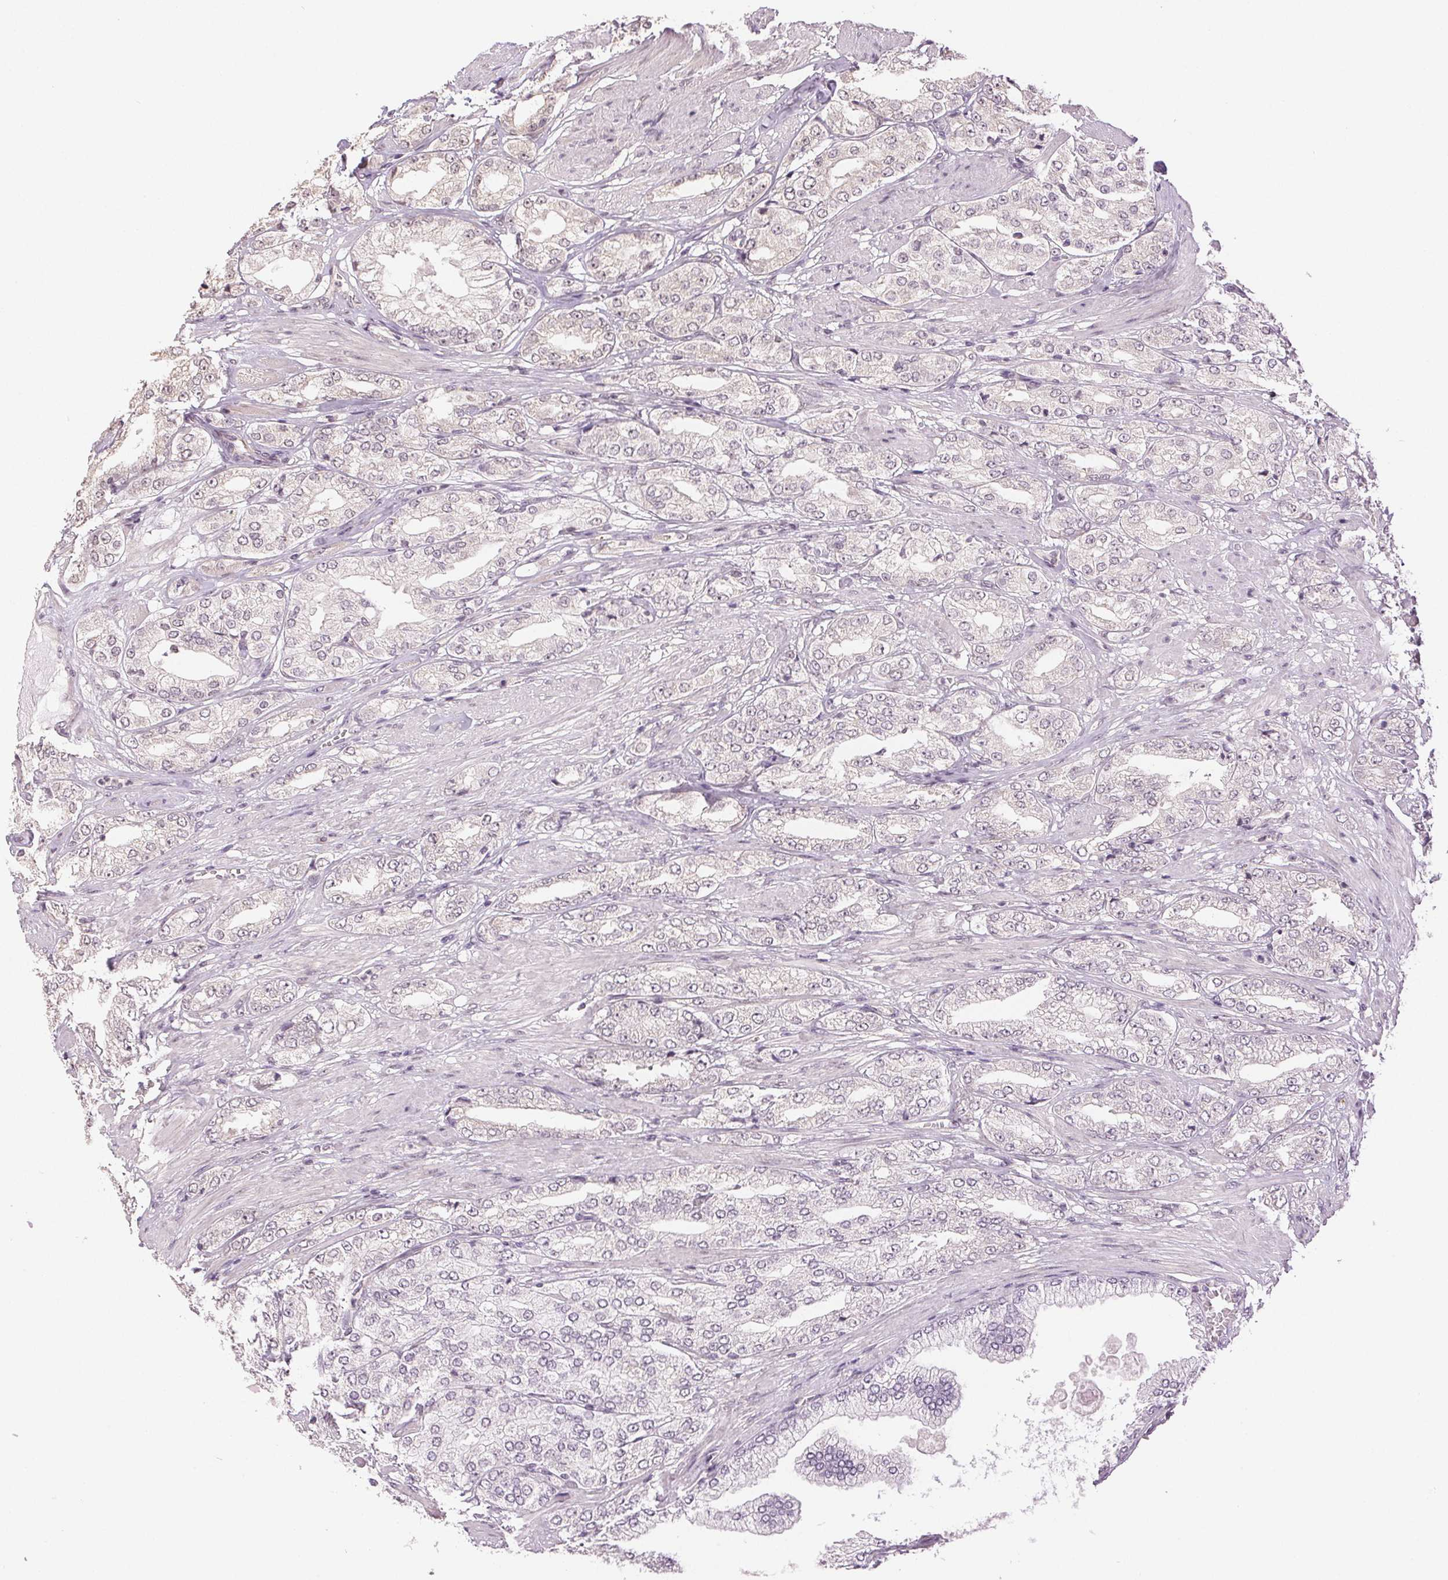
{"staining": {"intensity": "negative", "quantity": "none", "location": "none"}, "tissue": "prostate cancer", "cell_type": "Tumor cells", "image_type": "cancer", "snomed": [{"axis": "morphology", "description": "Adenocarcinoma, High grade"}, {"axis": "topography", "description": "Prostate"}], "caption": "Immunohistochemistry micrograph of prostate cancer (high-grade adenocarcinoma) stained for a protein (brown), which displays no expression in tumor cells. The staining is performed using DAB (3,3'-diaminobenzidine) brown chromogen with nuclei counter-stained in using hematoxylin.", "gene": "PLCB1", "patient": {"sex": "male", "age": 68}}